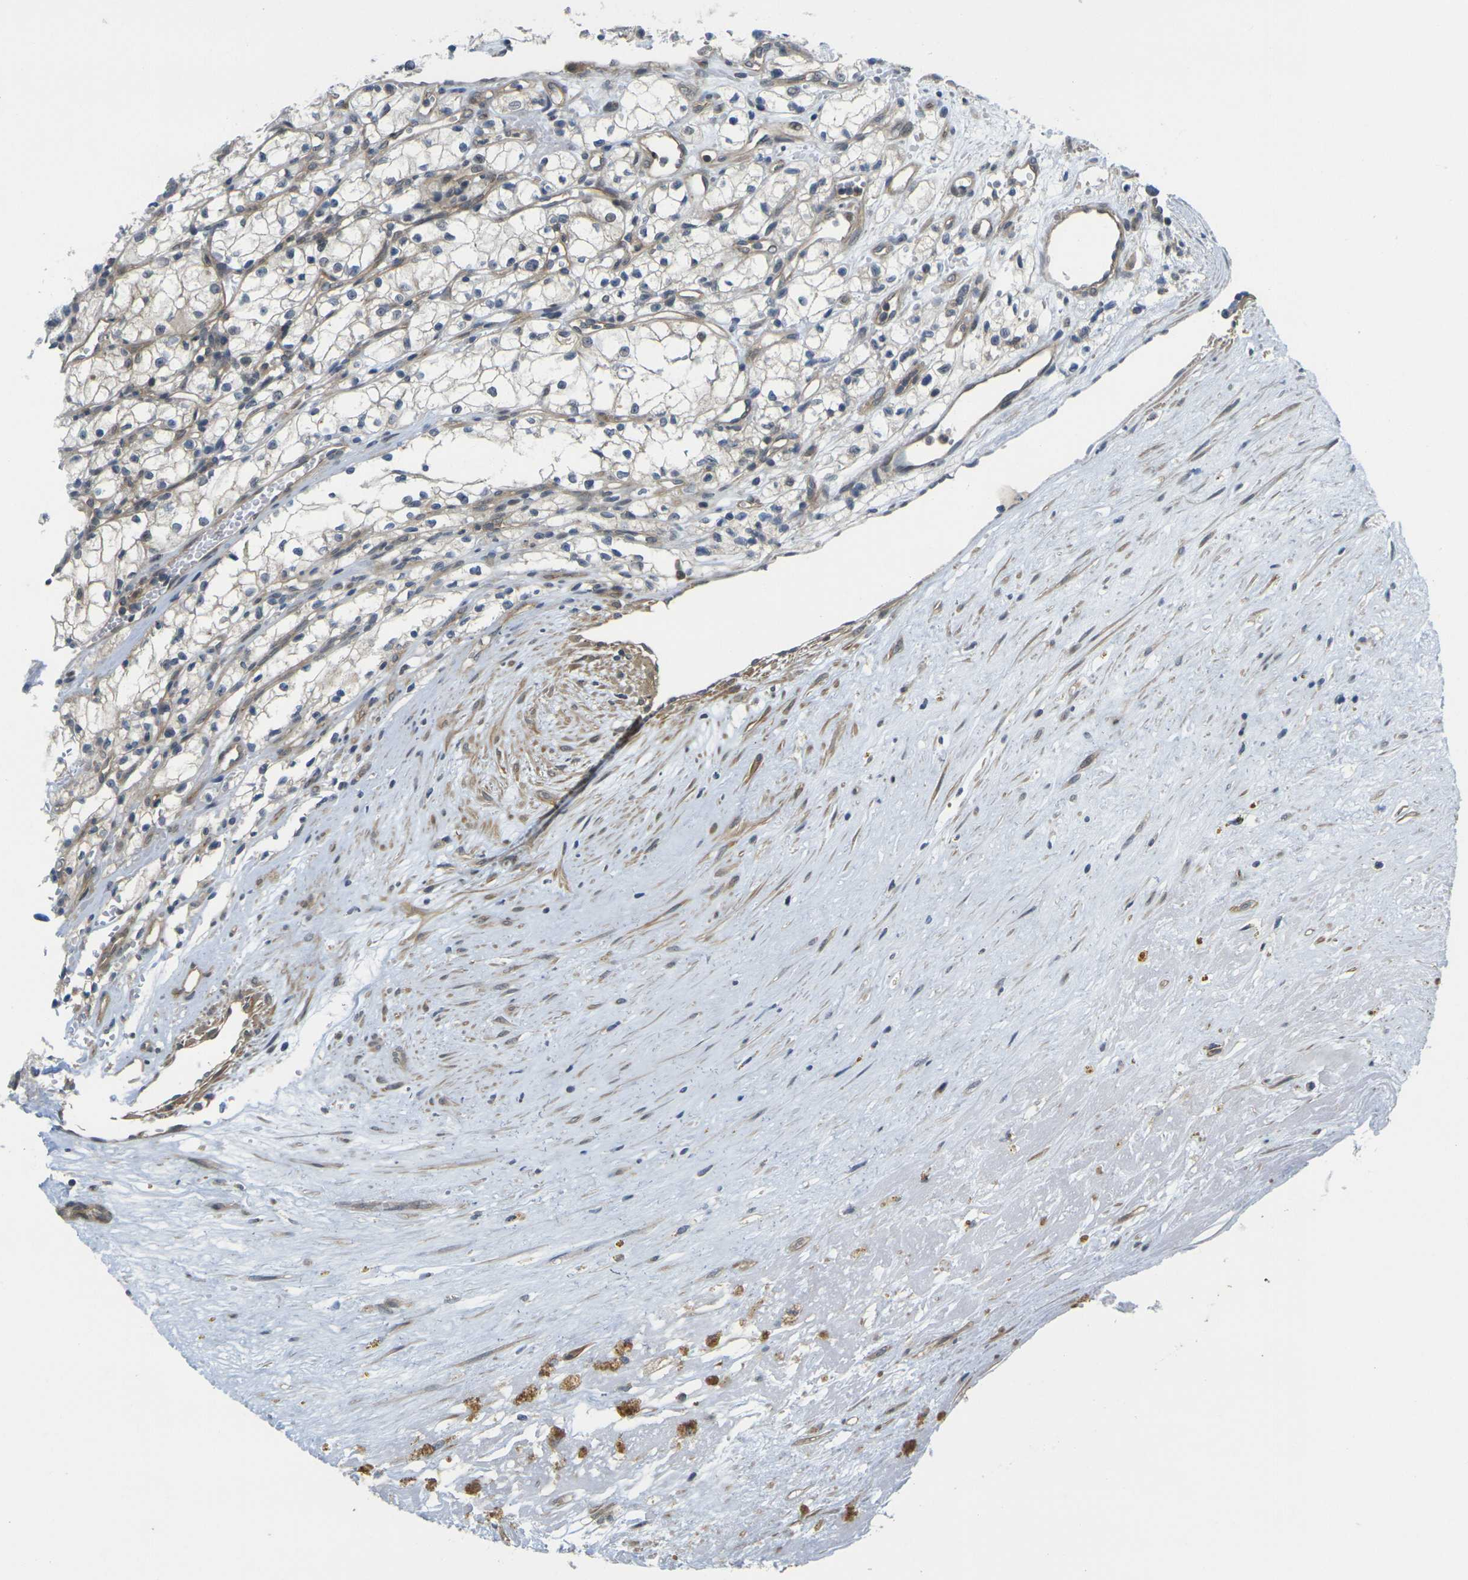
{"staining": {"intensity": "negative", "quantity": "none", "location": "none"}, "tissue": "renal cancer", "cell_type": "Tumor cells", "image_type": "cancer", "snomed": [{"axis": "morphology", "description": "Normal tissue, NOS"}, {"axis": "morphology", "description": "Adenocarcinoma, NOS"}, {"axis": "topography", "description": "Kidney"}], "caption": "Tumor cells are negative for brown protein staining in renal cancer. (IHC, brightfield microscopy, high magnification).", "gene": "KCTD10", "patient": {"sex": "male", "age": 59}}